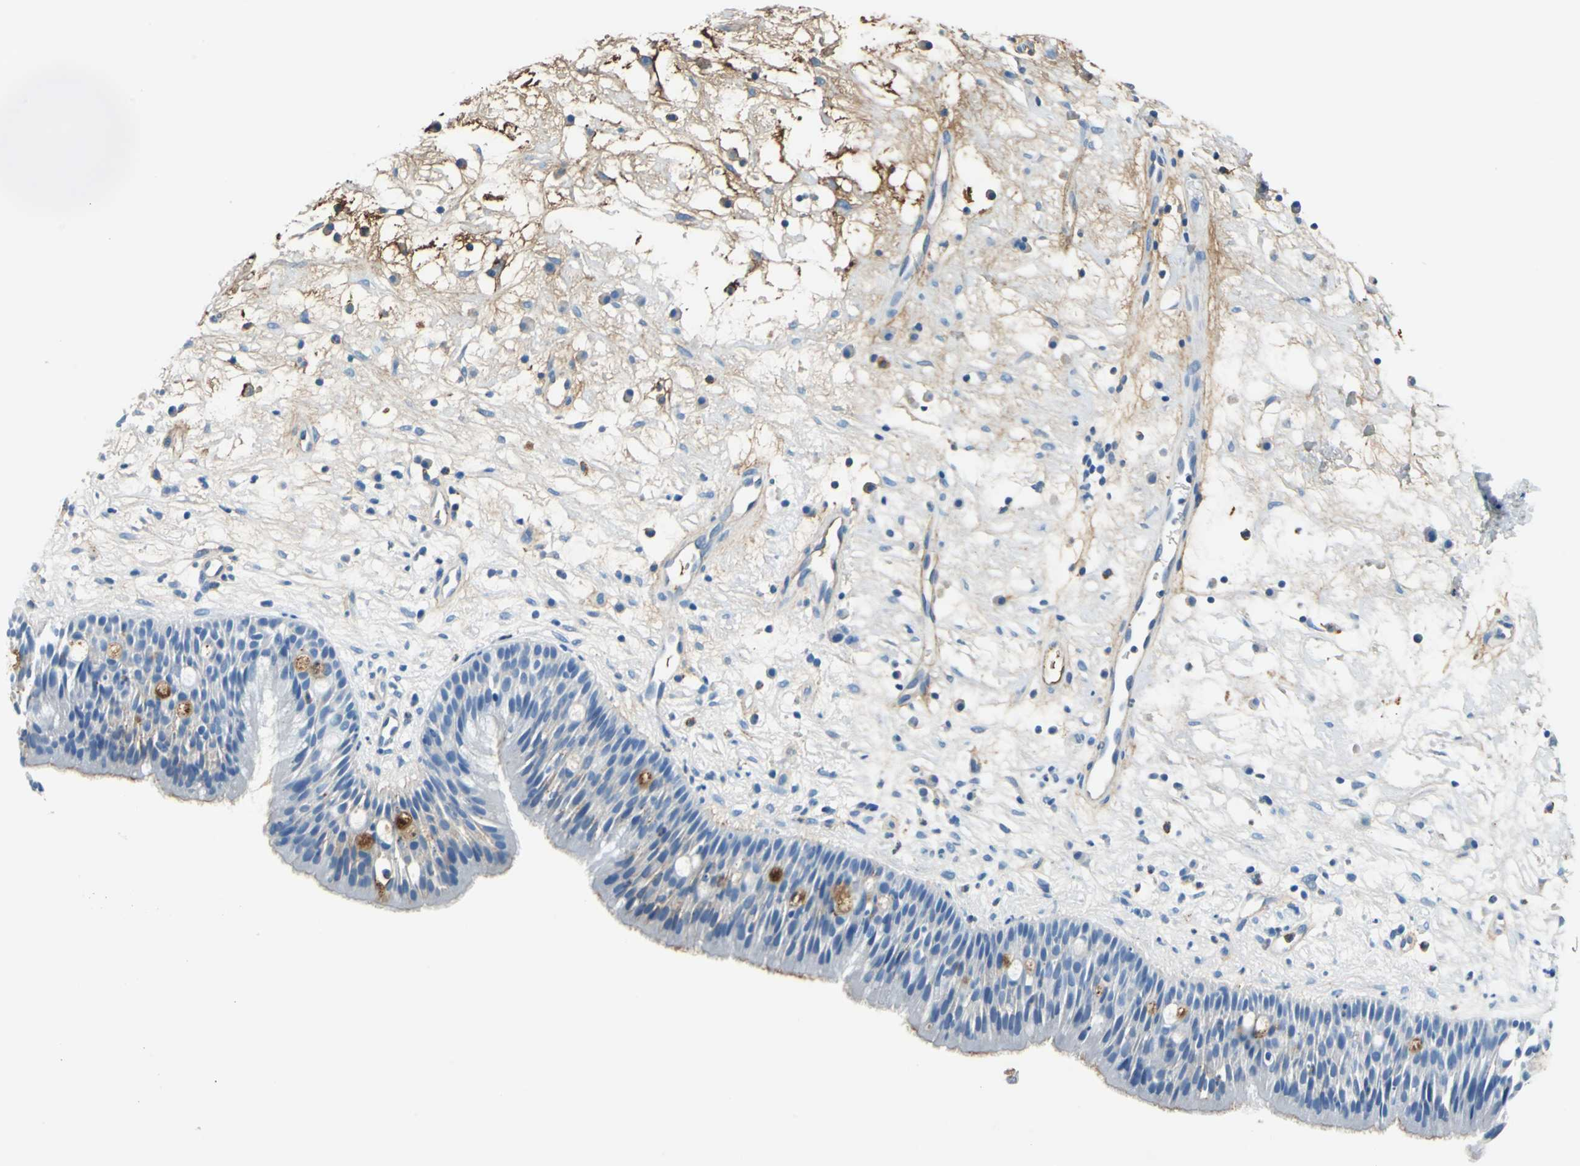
{"staining": {"intensity": "moderate", "quantity": "<25%", "location": "cytoplasmic/membranous"}, "tissue": "nasopharynx", "cell_type": "Respiratory epithelial cells", "image_type": "normal", "snomed": [{"axis": "morphology", "description": "Normal tissue, NOS"}, {"axis": "topography", "description": "Nasopharynx"}], "caption": "Immunohistochemistry (IHC) staining of unremarkable nasopharynx, which shows low levels of moderate cytoplasmic/membranous staining in about <25% of respiratory epithelial cells indicating moderate cytoplasmic/membranous protein staining. The staining was performed using DAB (3,3'-diaminobenzidine) (brown) for protein detection and nuclei were counterstained in hematoxylin (blue).", "gene": "ALB", "patient": {"sex": "male", "age": 13}}